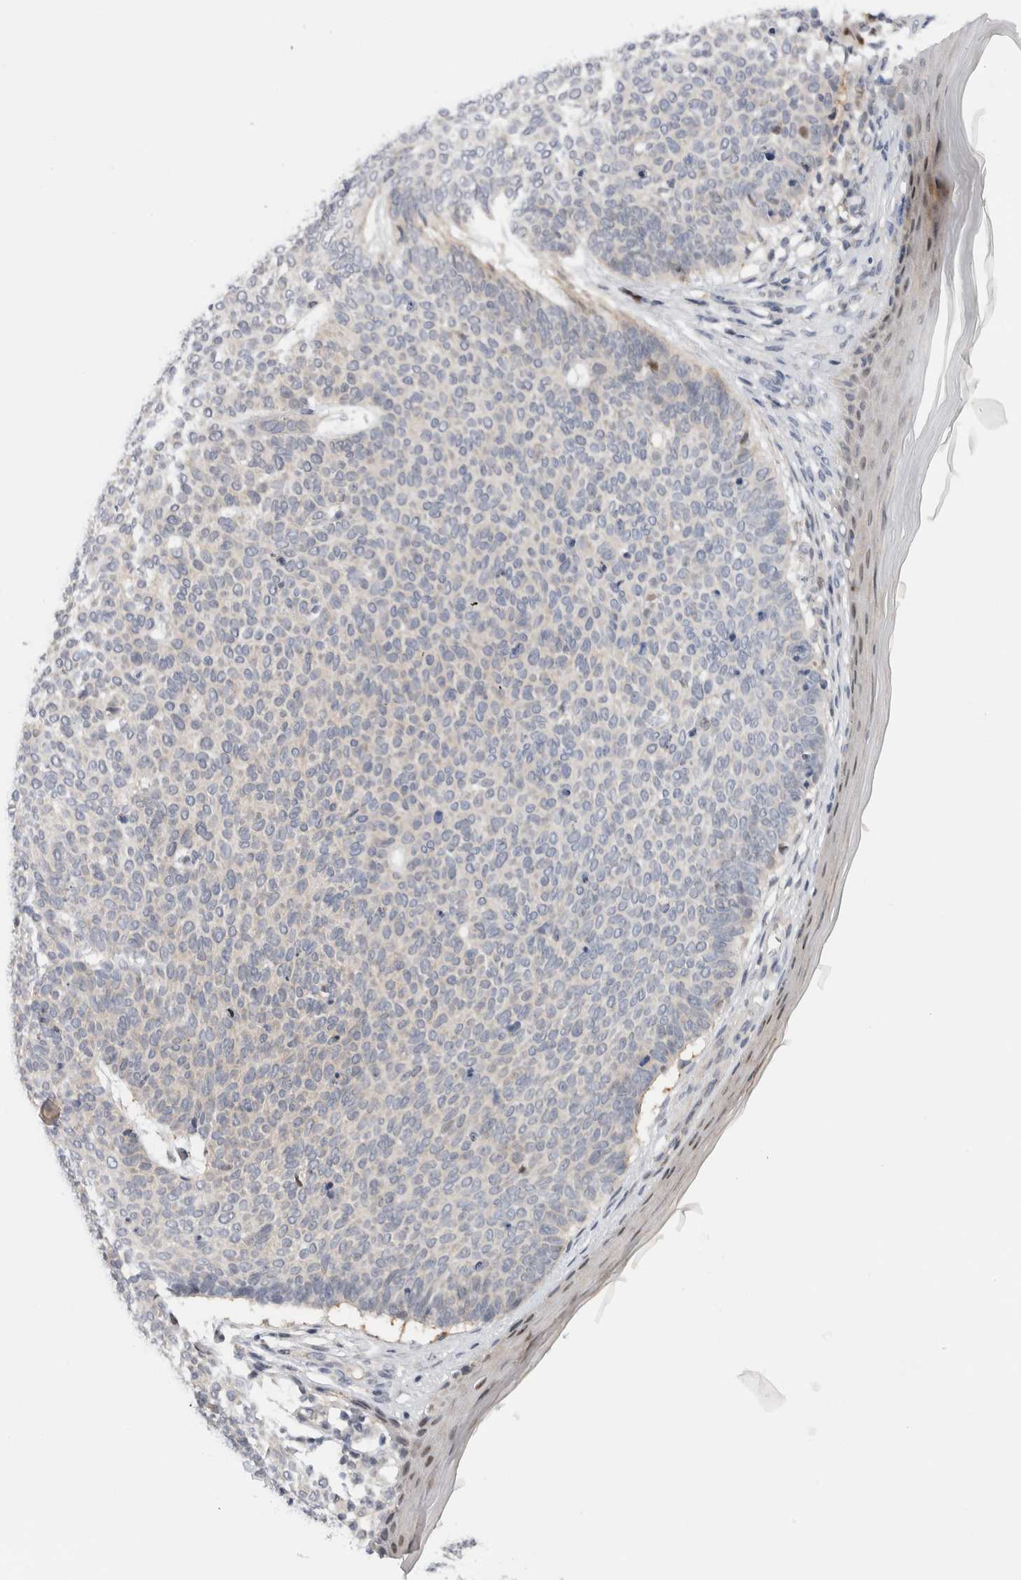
{"staining": {"intensity": "weak", "quantity": "<25%", "location": "cytoplasmic/membranous"}, "tissue": "skin cancer", "cell_type": "Tumor cells", "image_type": "cancer", "snomed": [{"axis": "morphology", "description": "Normal tissue, NOS"}, {"axis": "morphology", "description": "Basal cell carcinoma"}, {"axis": "topography", "description": "Skin"}], "caption": "Immunohistochemistry (IHC) photomicrograph of neoplastic tissue: human skin basal cell carcinoma stained with DAB (3,3'-diaminobenzidine) demonstrates no significant protein staining in tumor cells.", "gene": "NCR3LG1", "patient": {"sex": "male", "age": 50}}